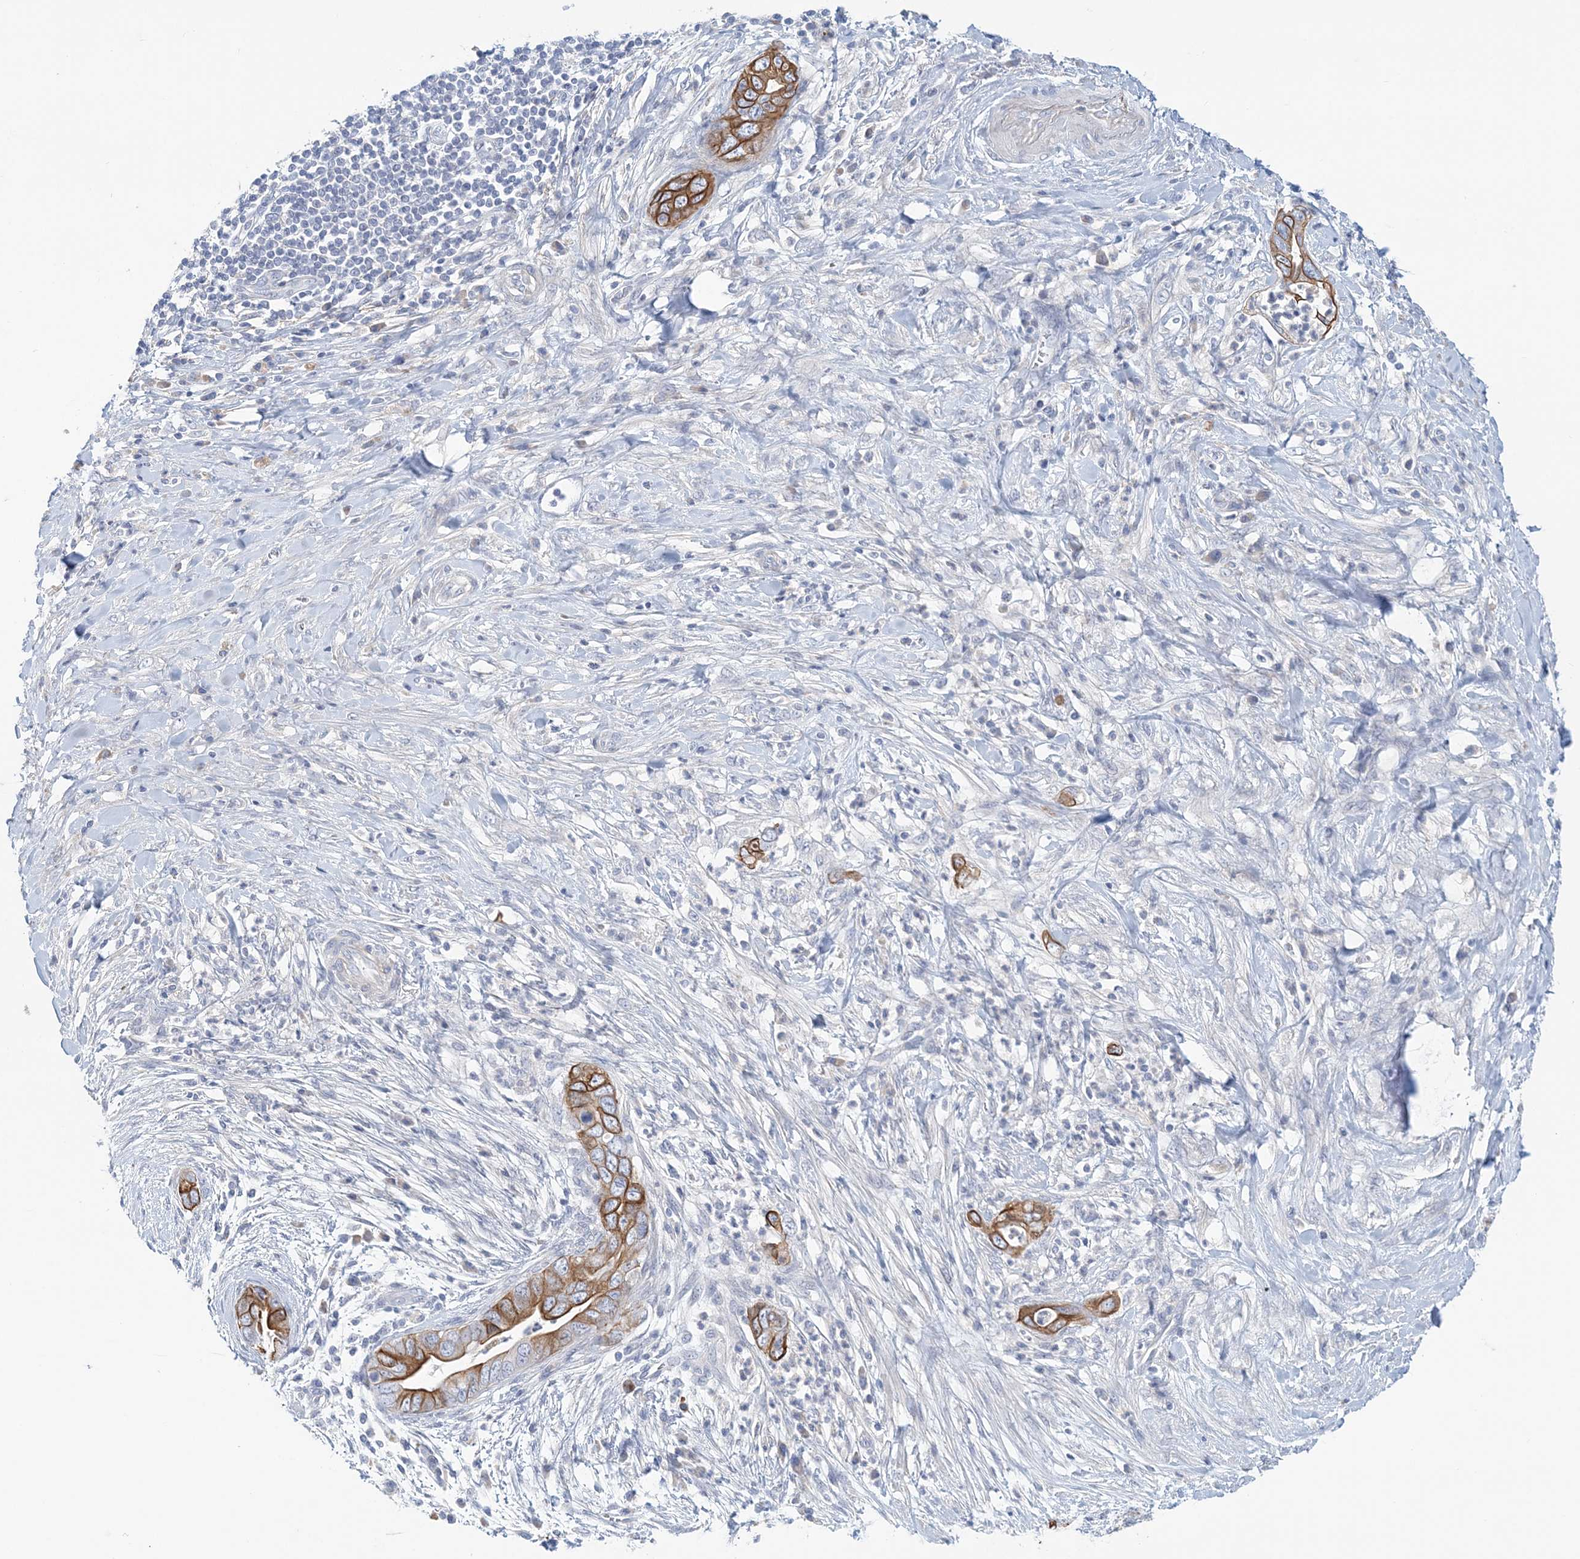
{"staining": {"intensity": "strong", "quantity": ">75%", "location": "cytoplasmic/membranous"}, "tissue": "pancreatic cancer", "cell_type": "Tumor cells", "image_type": "cancer", "snomed": [{"axis": "morphology", "description": "Adenocarcinoma, NOS"}, {"axis": "topography", "description": "Pancreas"}], "caption": "Brown immunohistochemical staining in pancreatic adenocarcinoma reveals strong cytoplasmic/membranous positivity in about >75% of tumor cells.", "gene": "LRRIQ4", "patient": {"sex": "male", "age": 75}}